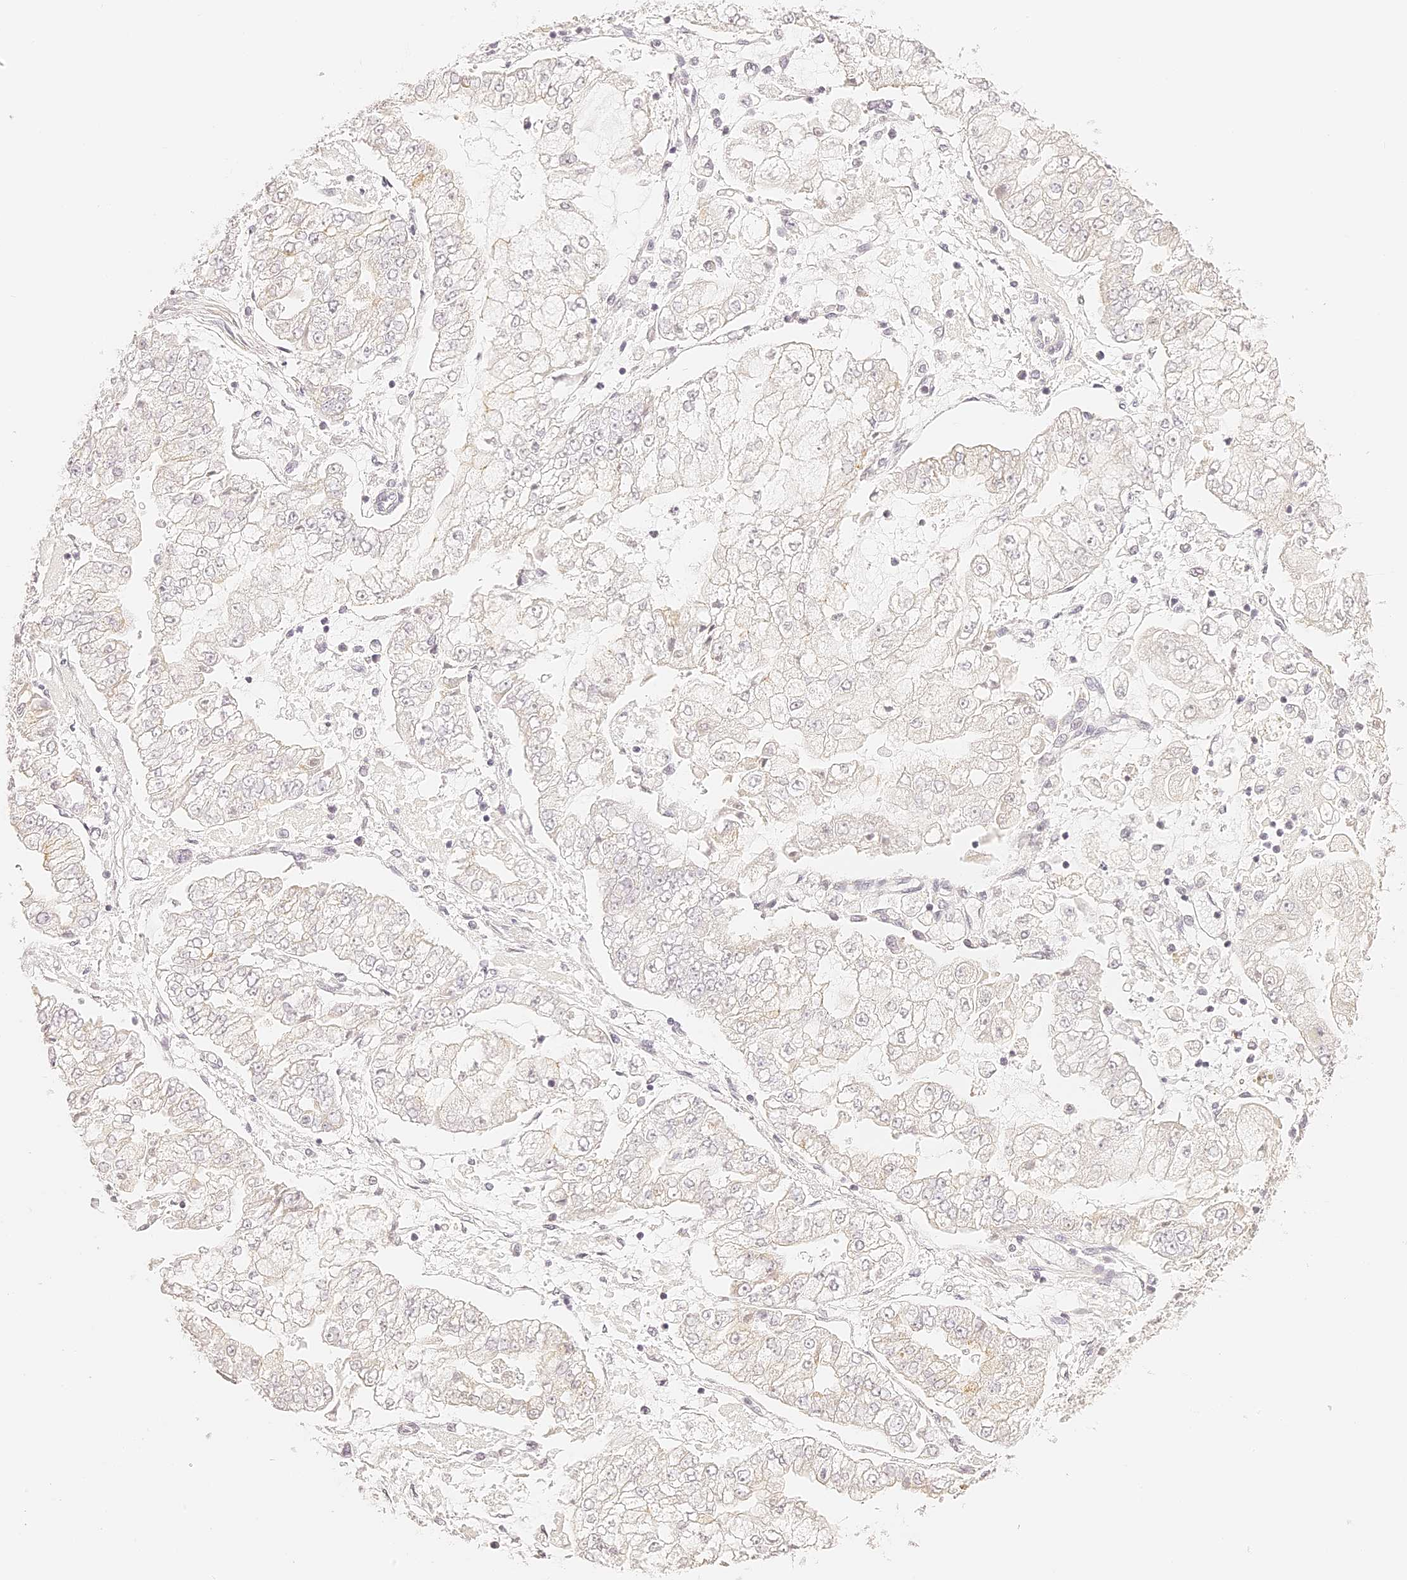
{"staining": {"intensity": "negative", "quantity": "none", "location": "none"}, "tissue": "stomach cancer", "cell_type": "Tumor cells", "image_type": "cancer", "snomed": [{"axis": "morphology", "description": "Adenocarcinoma, NOS"}, {"axis": "topography", "description": "Stomach"}], "caption": "Tumor cells are negative for brown protein staining in stomach cancer. (IHC, brightfield microscopy, high magnification).", "gene": "TRIM45", "patient": {"sex": "male", "age": 76}}